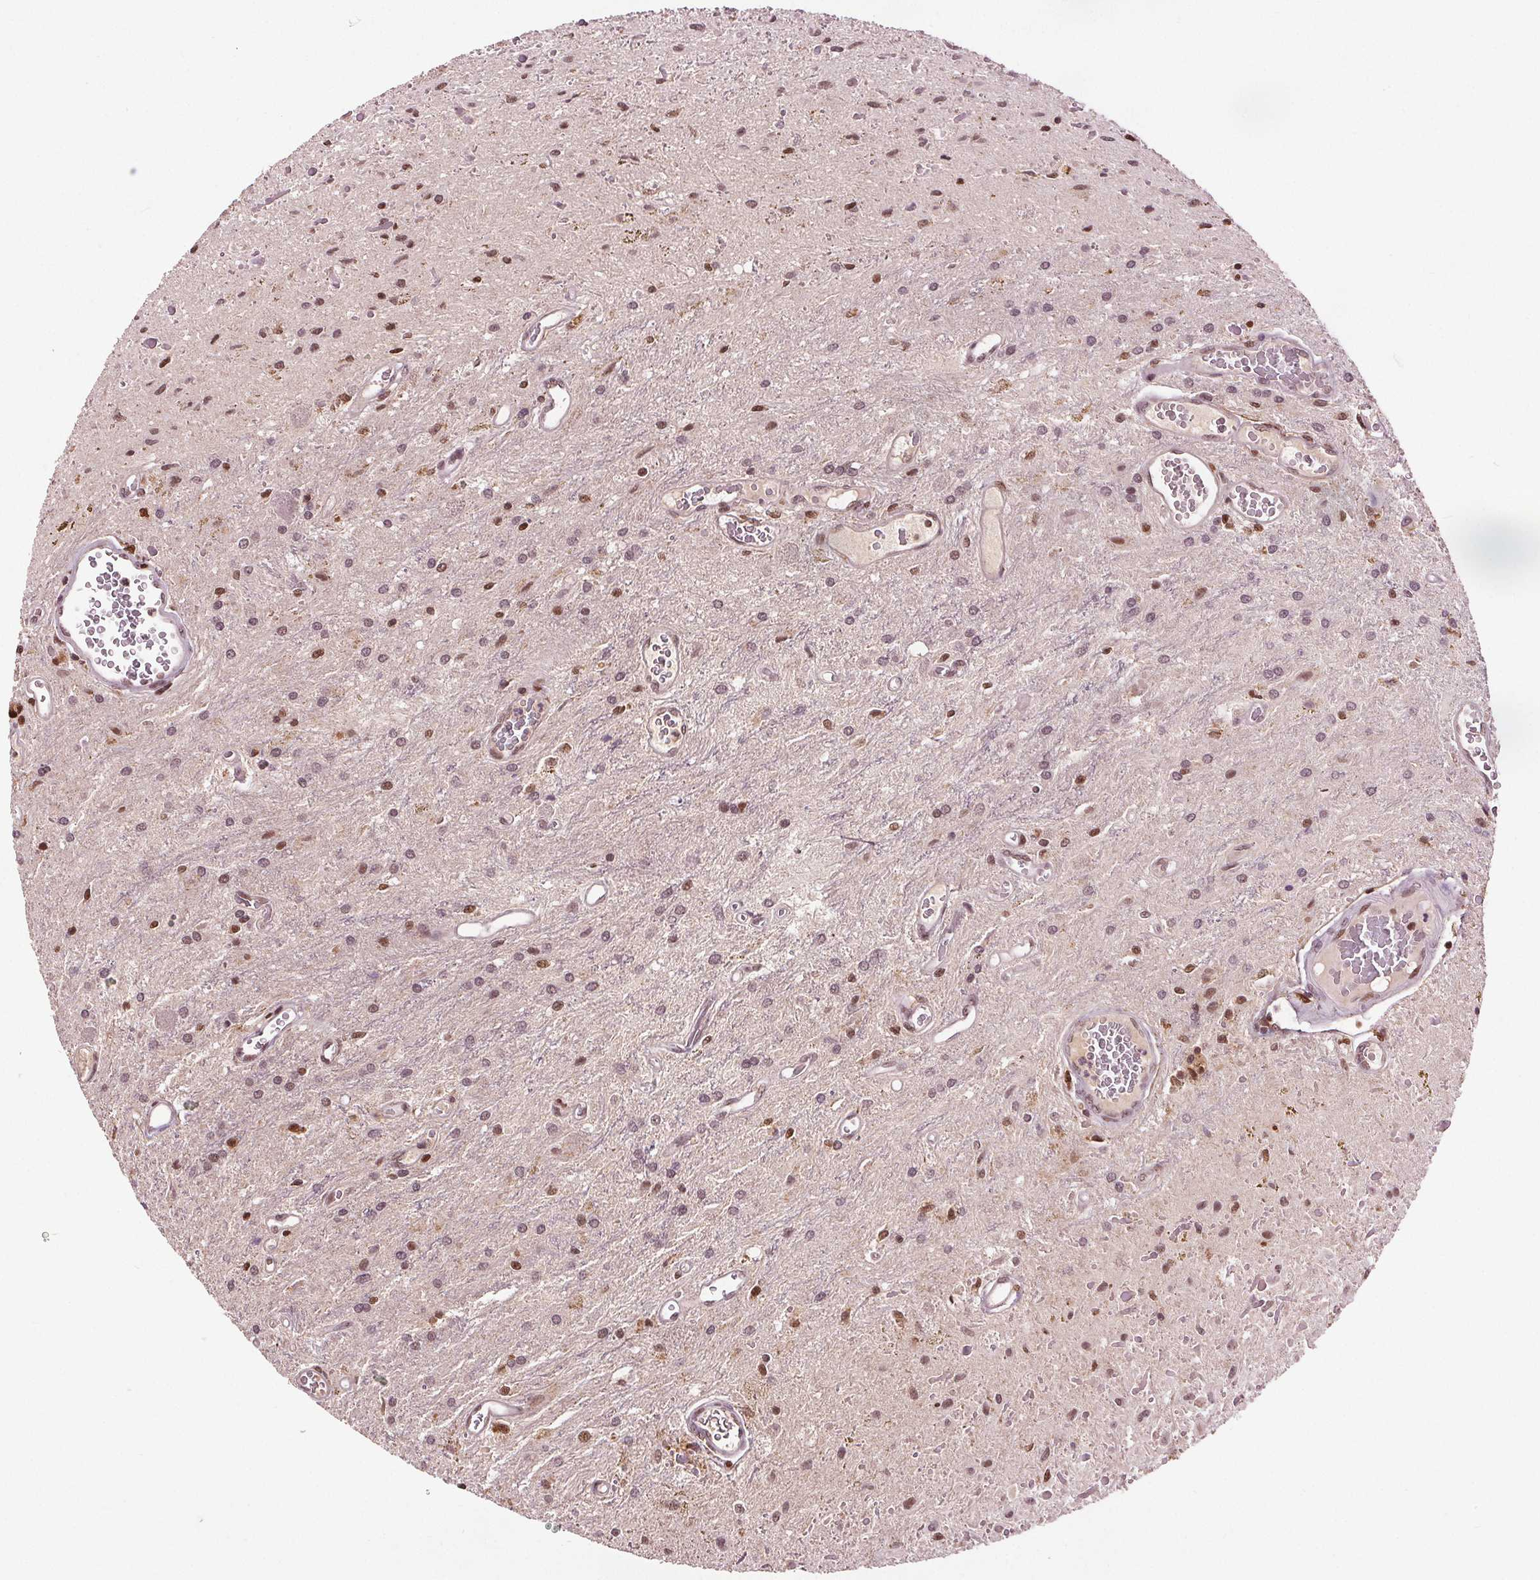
{"staining": {"intensity": "moderate", "quantity": "25%-75%", "location": "nuclear"}, "tissue": "glioma", "cell_type": "Tumor cells", "image_type": "cancer", "snomed": [{"axis": "morphology", "description": "Glioma, malignant, Low grade"}, {"axis": "topography", "description": "Cerebellum"}], "caption": "Immunohistochemical staining of malignant glioma (low-grade) reveals medium levels of moderate nuclear positivity in about 25%-75% of tumor cells. (IHC, brightfield microscopy, high magnification).", "gene": "DDX11", "patient": {"sex": "female", "age": 14}}